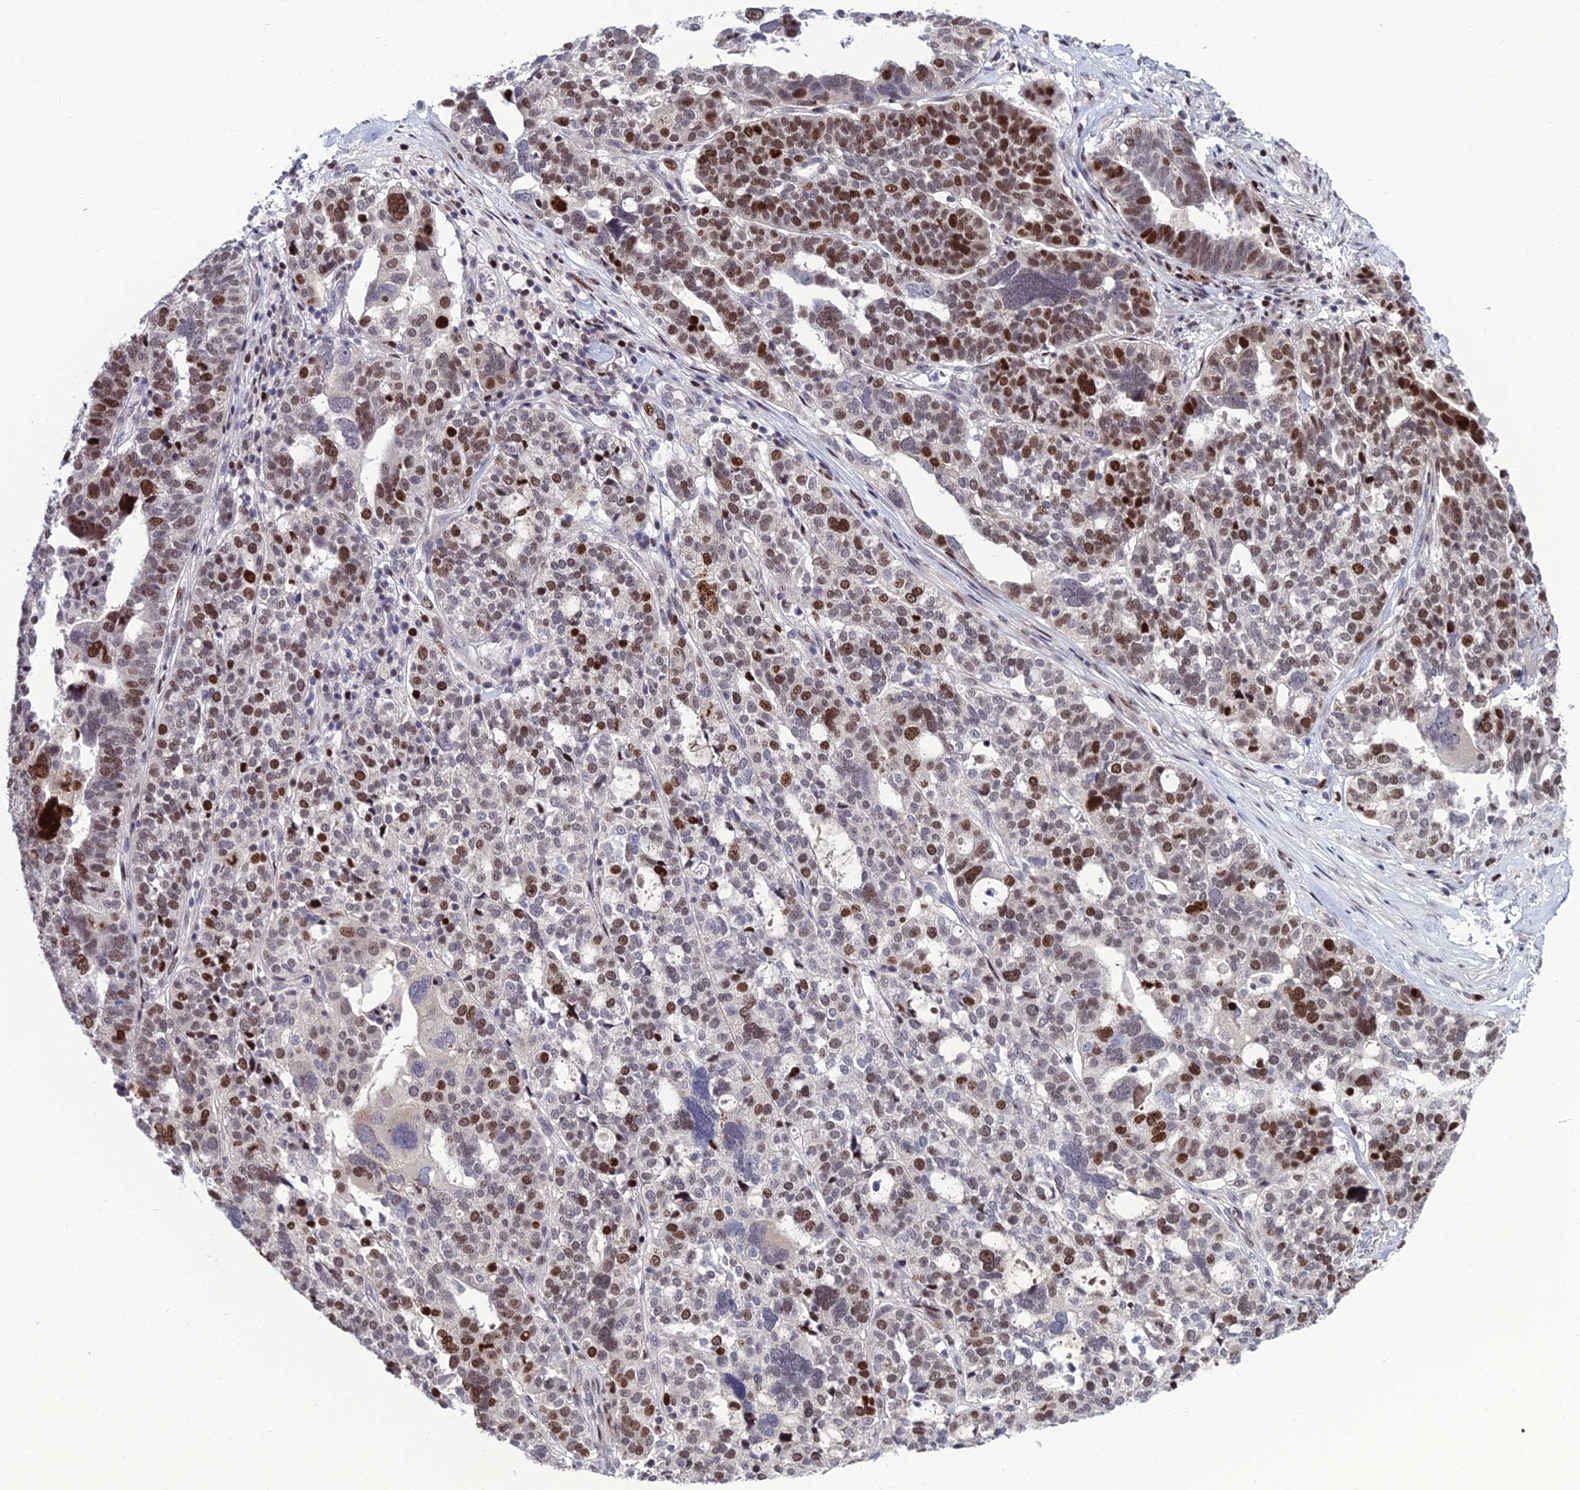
{"staining": {"intensity": "strong", "quantity": "25%-75%", "location": "nuclear"}, "tissue": "ovarian cancer", "cell_type": "Tumor cells", "image_type": "cancer", "snomed": [{"axis": "morphology", "description": "Cystadenocarcinoma, serous, NOS"}, {"axis": "topography", "description": "Ovary"}], "caption": "The immunohistochemical stain labels strong nuclear staining in tumor cells of serous cystadenocarcinoma (ovarian) tissue. The protein of interest is shown in brown color, while the nuclei are stained blue.", "gene": "TAF9B", "patient": {"sex": "female", "age": 59}}